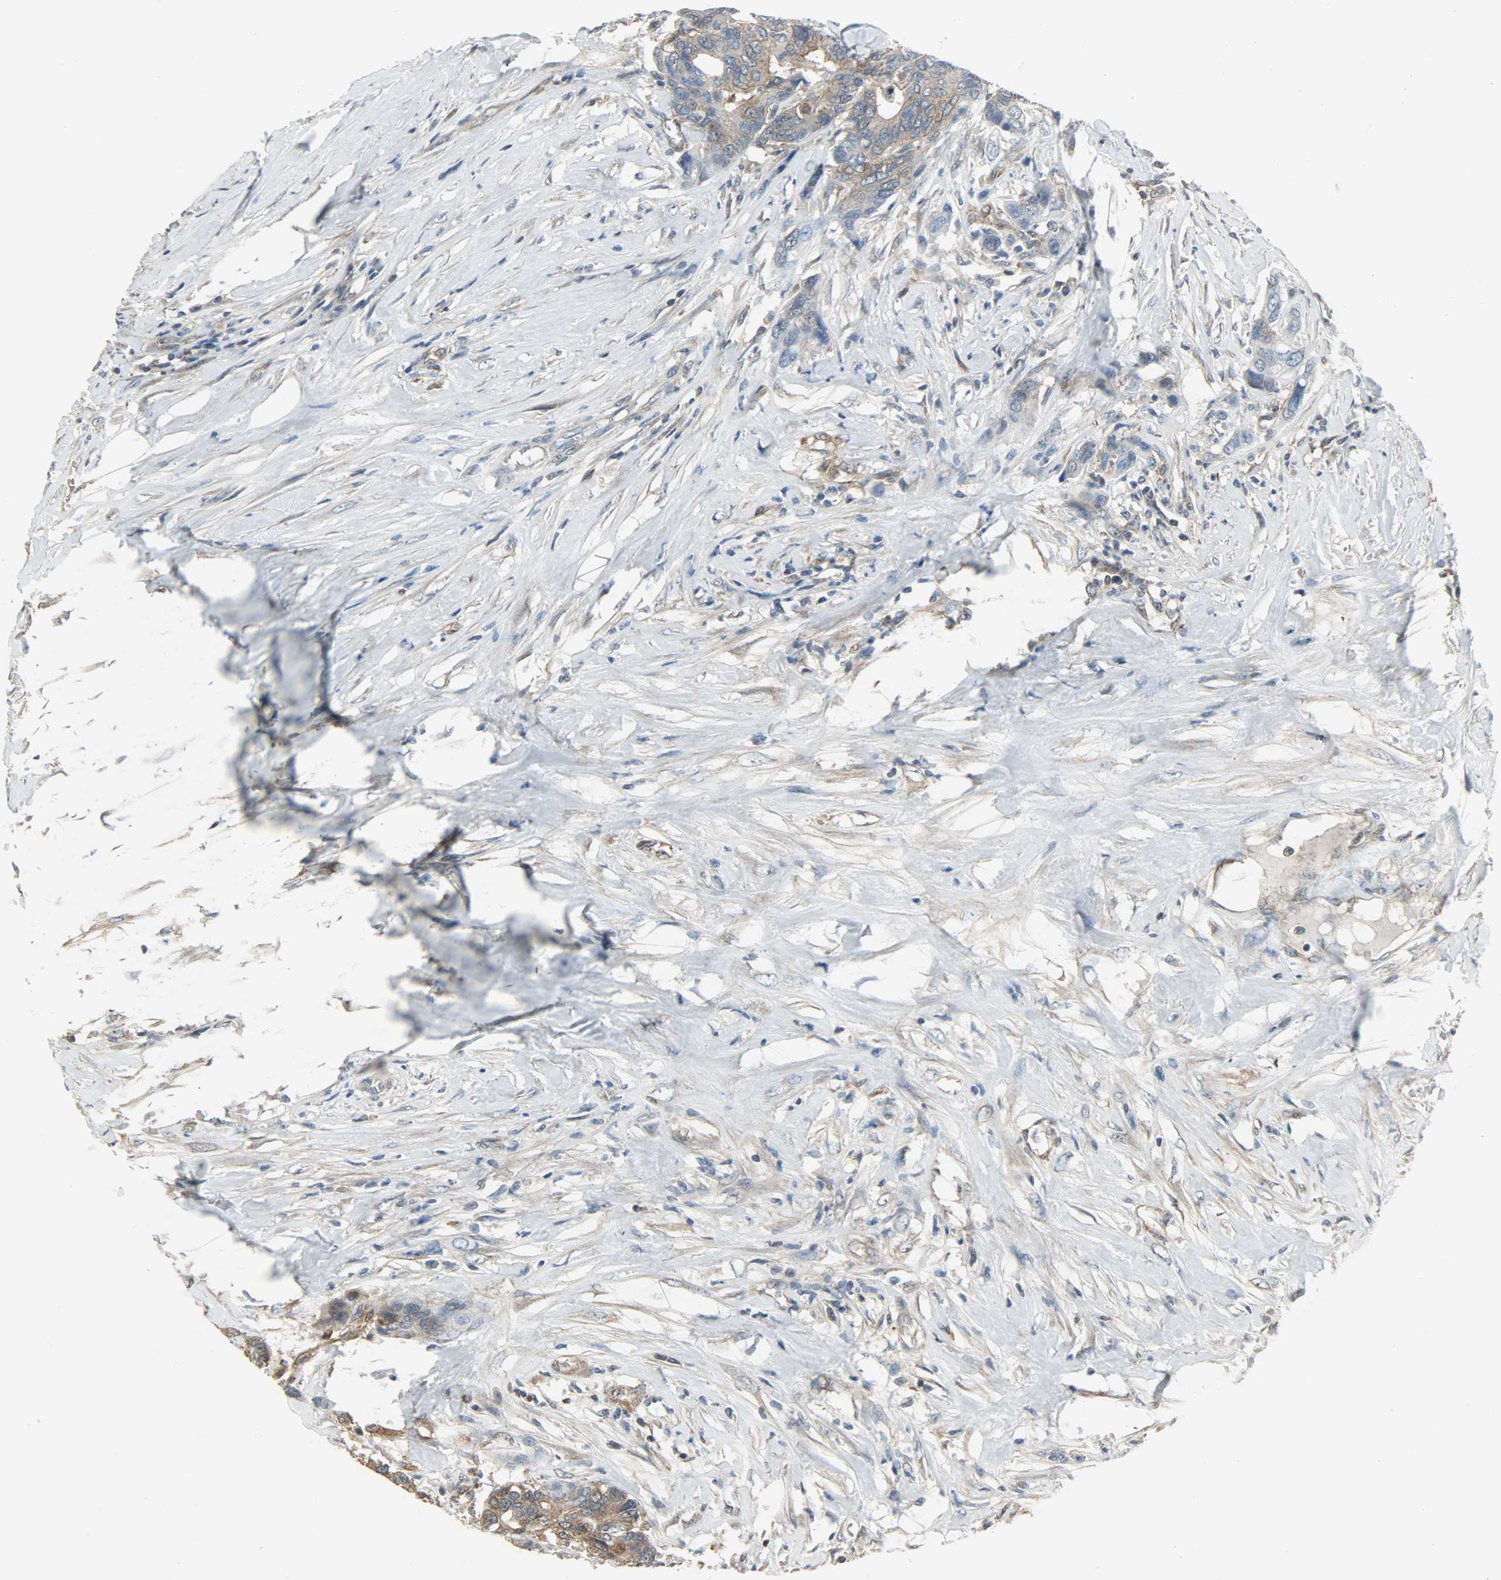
{"staining": {"intensity": "moderate", "quantity": ">75%", "location": "cytoplasmic/membranous"}, "tissue": "colorectal cancer", "cell_type": "Tumor cells", "image_type": "cancer", "snomed": [{"axis": "morphology", "description": "Adenocarcinoma, NOS"}, {"axis": "topography", "description": "Rectum"}], "caption": "This histopathology image demonstrates colorectal cancer stained with immunohistochemistry to label a protein in brown. The cytoplasmic/membranous of tumor cells show moderate positivity for the protein. Nuclei are counter-stained blue.", "gene": "LDHB", "patient": {"sex": "male", "age": 55}}